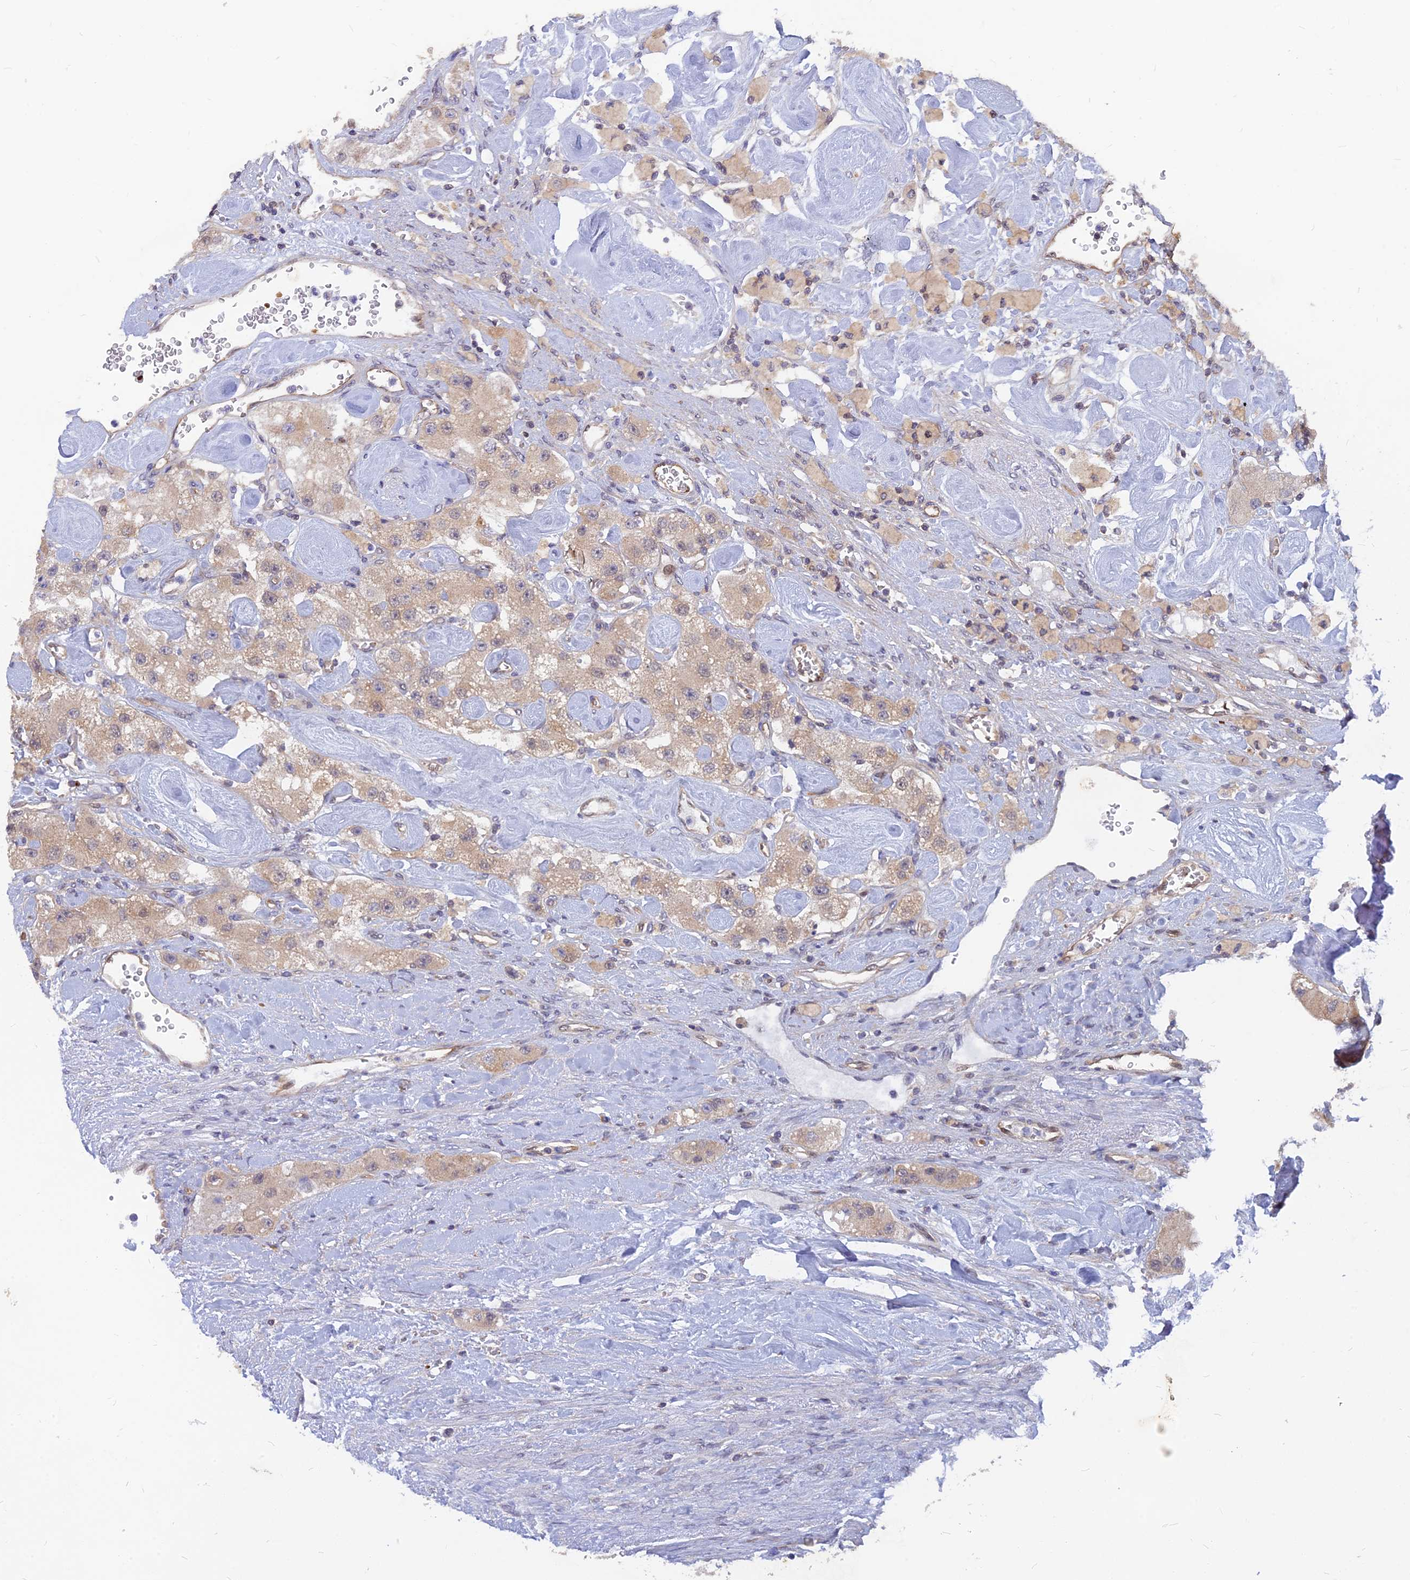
{"staining": {"intensity": "weak", "quantity": ">75%", "location": "cytoplasmic/membranous"}, "tissue": "carcinoid", "cell_type": "Tumor cells", "image_type": "cancer", "snomed": [{"axis": "morphology", "description": "Carcinoid, malignant, NOS"}, {"axis": "topography", "description": "Pancreas"}], "caption": "Malignant carcinoid stained with a brown dye demonstrates weak cytoplasmic/membranous positive expression in approximately >75% of tumor cells.", "gene": "ARL2BP", "patient": {"sex": "male", "age": 41}}